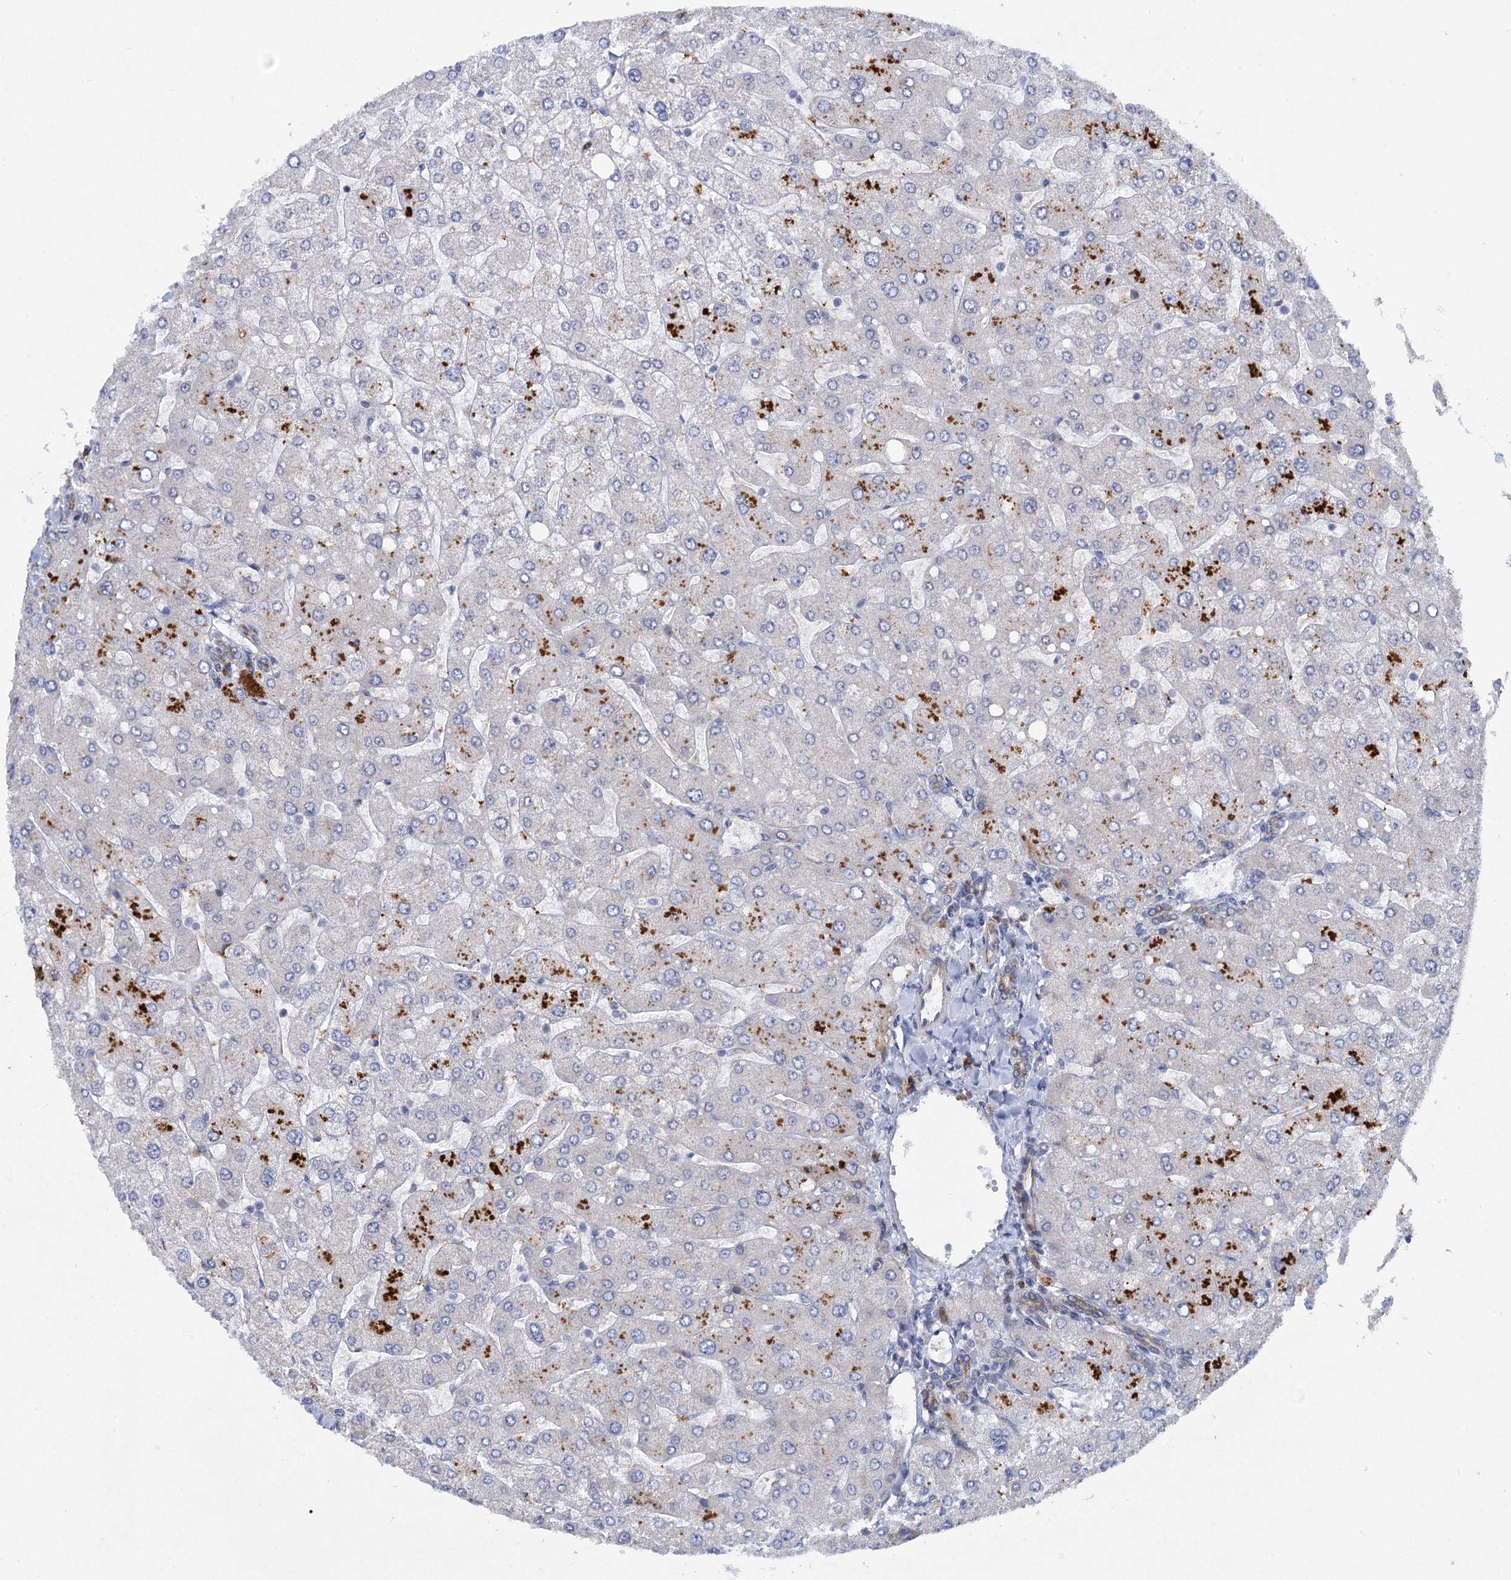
{"staining": {"intensity": "negative", "quantity": "none", "location": "none"}, "tissue": "liver", "cell_type": "Cholangiocytes", "image_type": "normal", "snomed": [{"axis": "morphology", "description": "Normal tissue, NOS"}, {"axis": "topography", "description": "Liver"}], "caption": "DAB immunohistochemical staining of unremarkable liver exhibits no significant expression in cholangiocytes.", "gene": "QPCTL", "patient": {"sex": "male", "age": 55}}